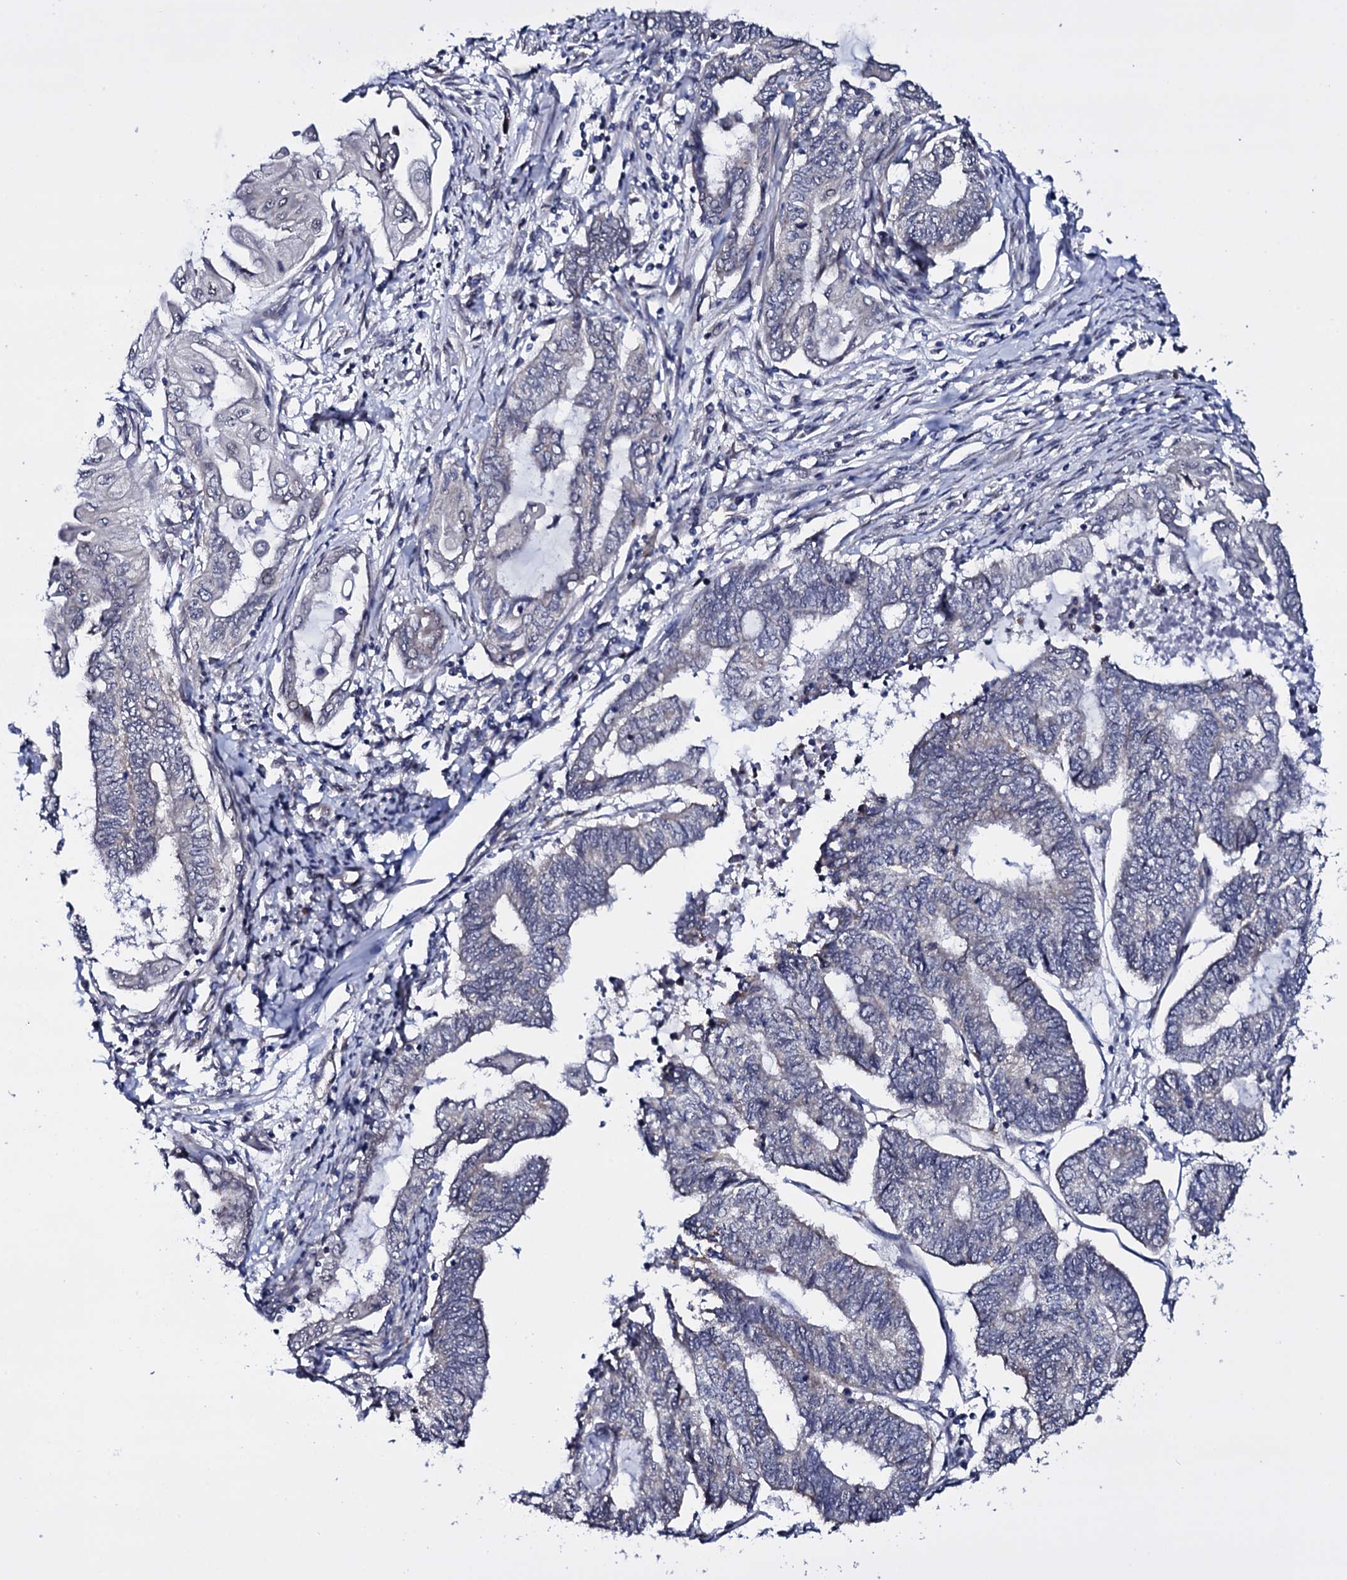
{"staining": {"intensity": "negative", "quantity": "none", "location": "none"}, "tissue": "endometrial cancer", "cell_type": "Tumor cells", "image_type": "cancer", "snomed": [{"axis": "morphology", "description": "Adenocarcinoma, NOS"}, {"axis": "topography", "description": "Uterus"}, {"axis": "topography", "description": "Endometrium"}], "caption": "Micrograph shows no protein staining in tumor cells of endometrial cancer (adenocarcinoma) tissue.", "gene": "GAREM1", "patient": {"sex": "female", "age": 70}}